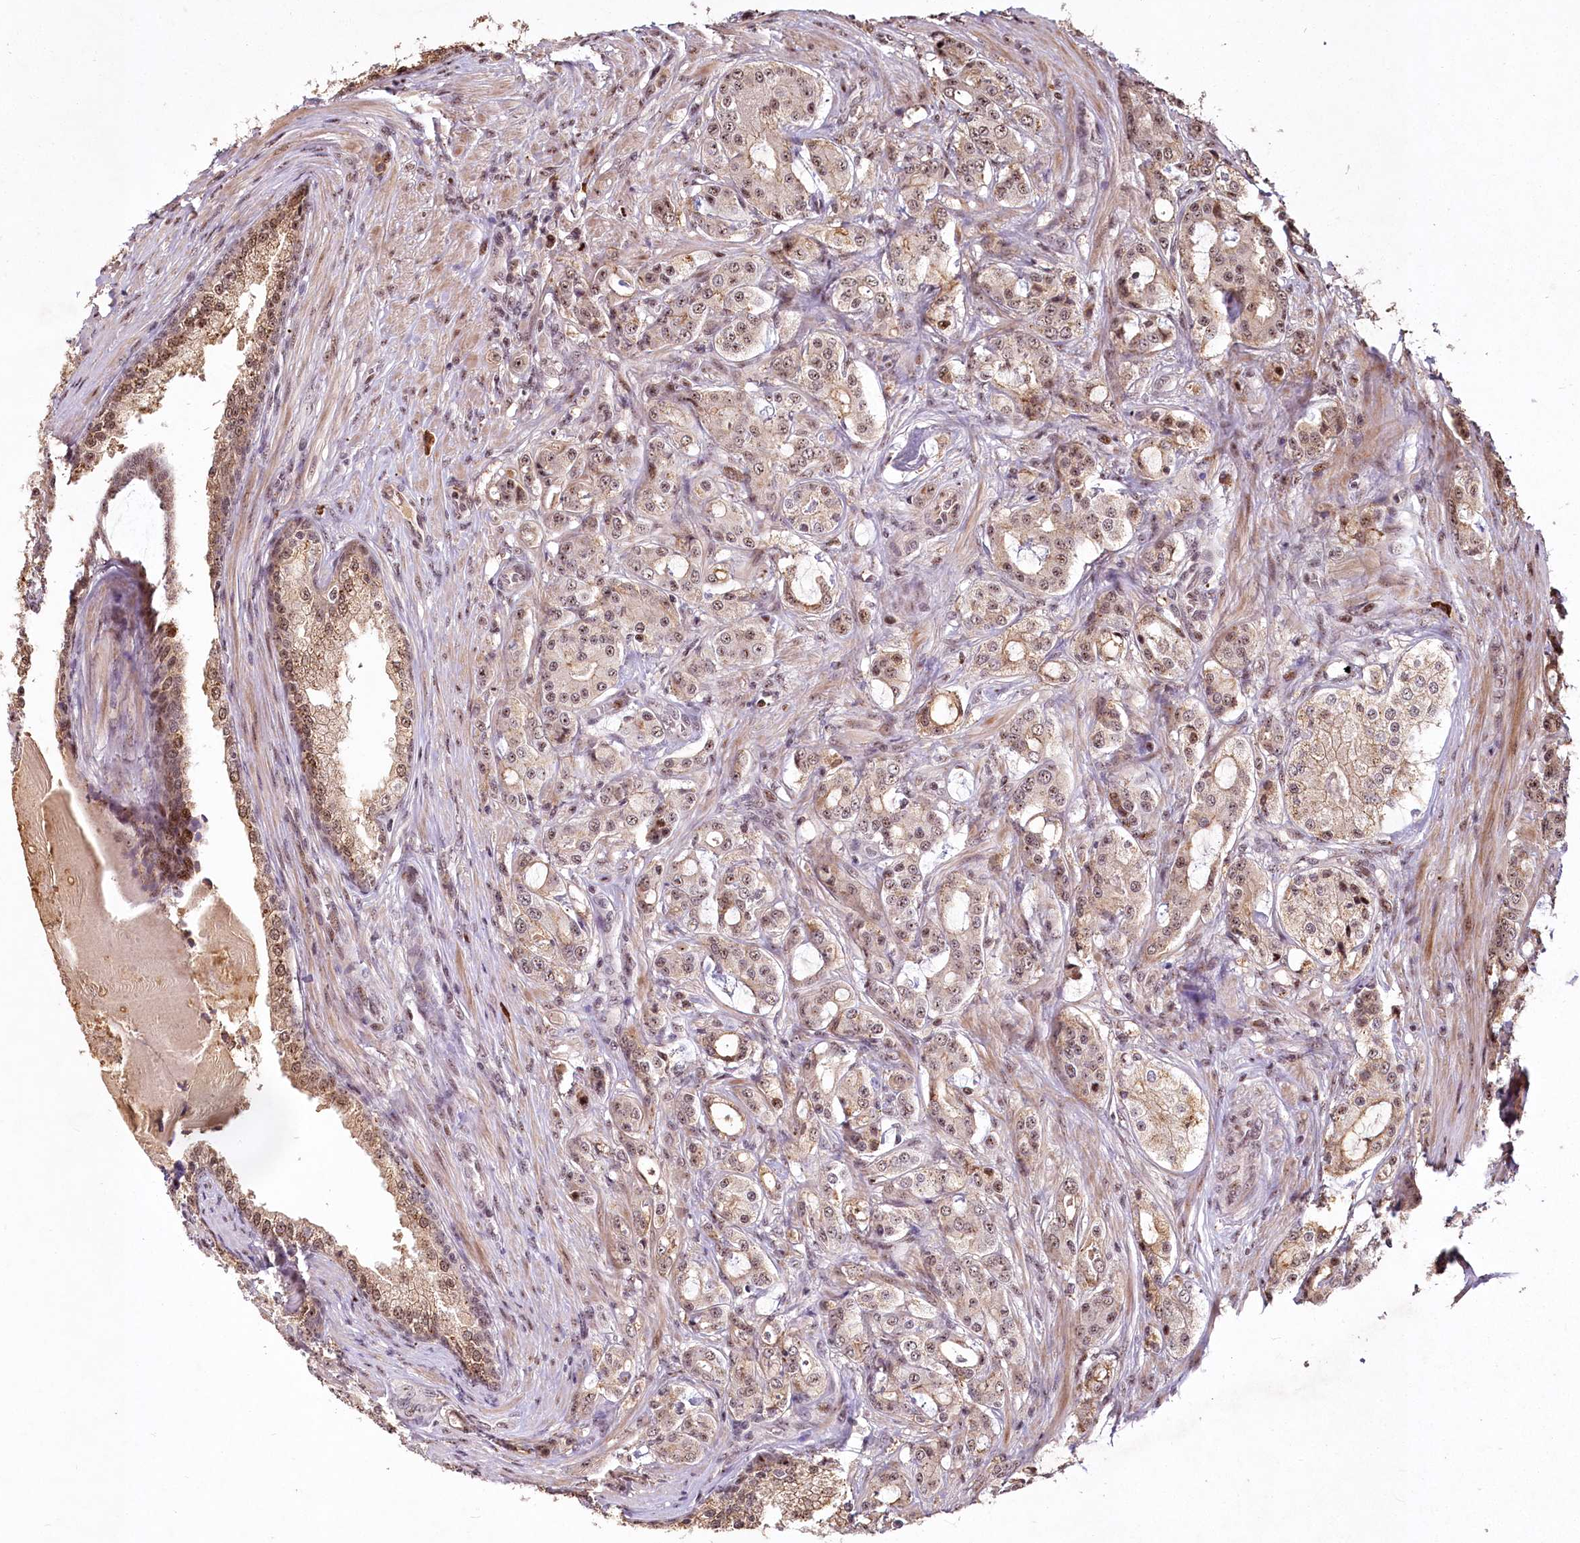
{"staining": {"intensity": "weak", "quantity": ">75%", "location": "nuclear"}, "tissue": "prostate cancer", "cell_type": "Tumor cells", "image_type": "cancer", "snomed": [{"axis": "morphology", "description": "Adenocarcinoma, High grade"}, {"axis": "topography", "description": "Prostate"}], "caption": "Prostate cancer stained for a protein shows weak nuclear positivity in tumor cells.", "gene": "PYROXD1", "patient": {"sex": "male", "age": 63}}